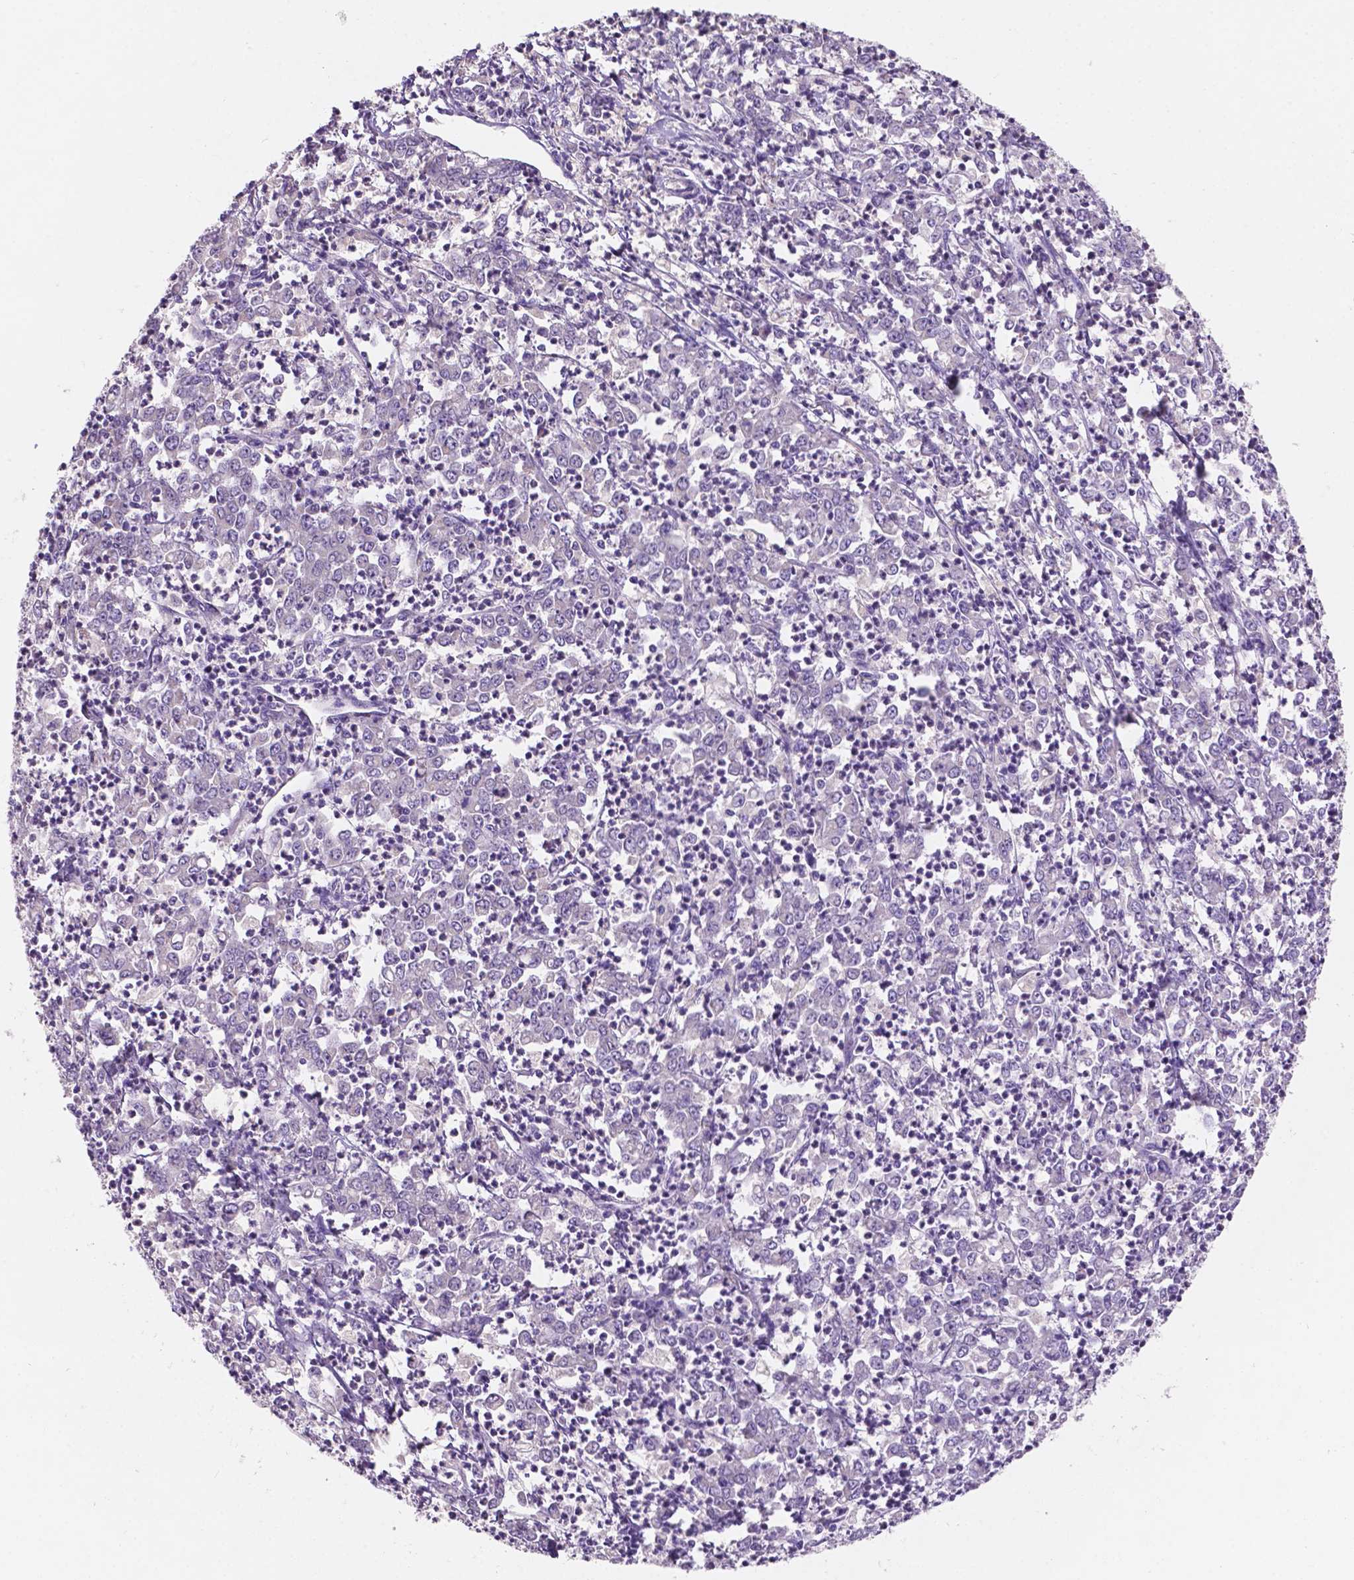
{"staining": {"intensity": "negative", "quantity": "none", "location": "none"}, "tissue": "stomach cancer", "cell_type": "Tumor cells", "image_type": "cancer", "snomed": [{"axis": "morphology", "description": "Adenocarcinoma, NOS"}, {"axis": "topography", "description": "Stomach, lower"}], "caption": "The photomicrograph exhibits no staining of tumor cells in stomach cancer.", "gene": "MKRN2OS", "patient": {"sex": "female", "age": 71}}